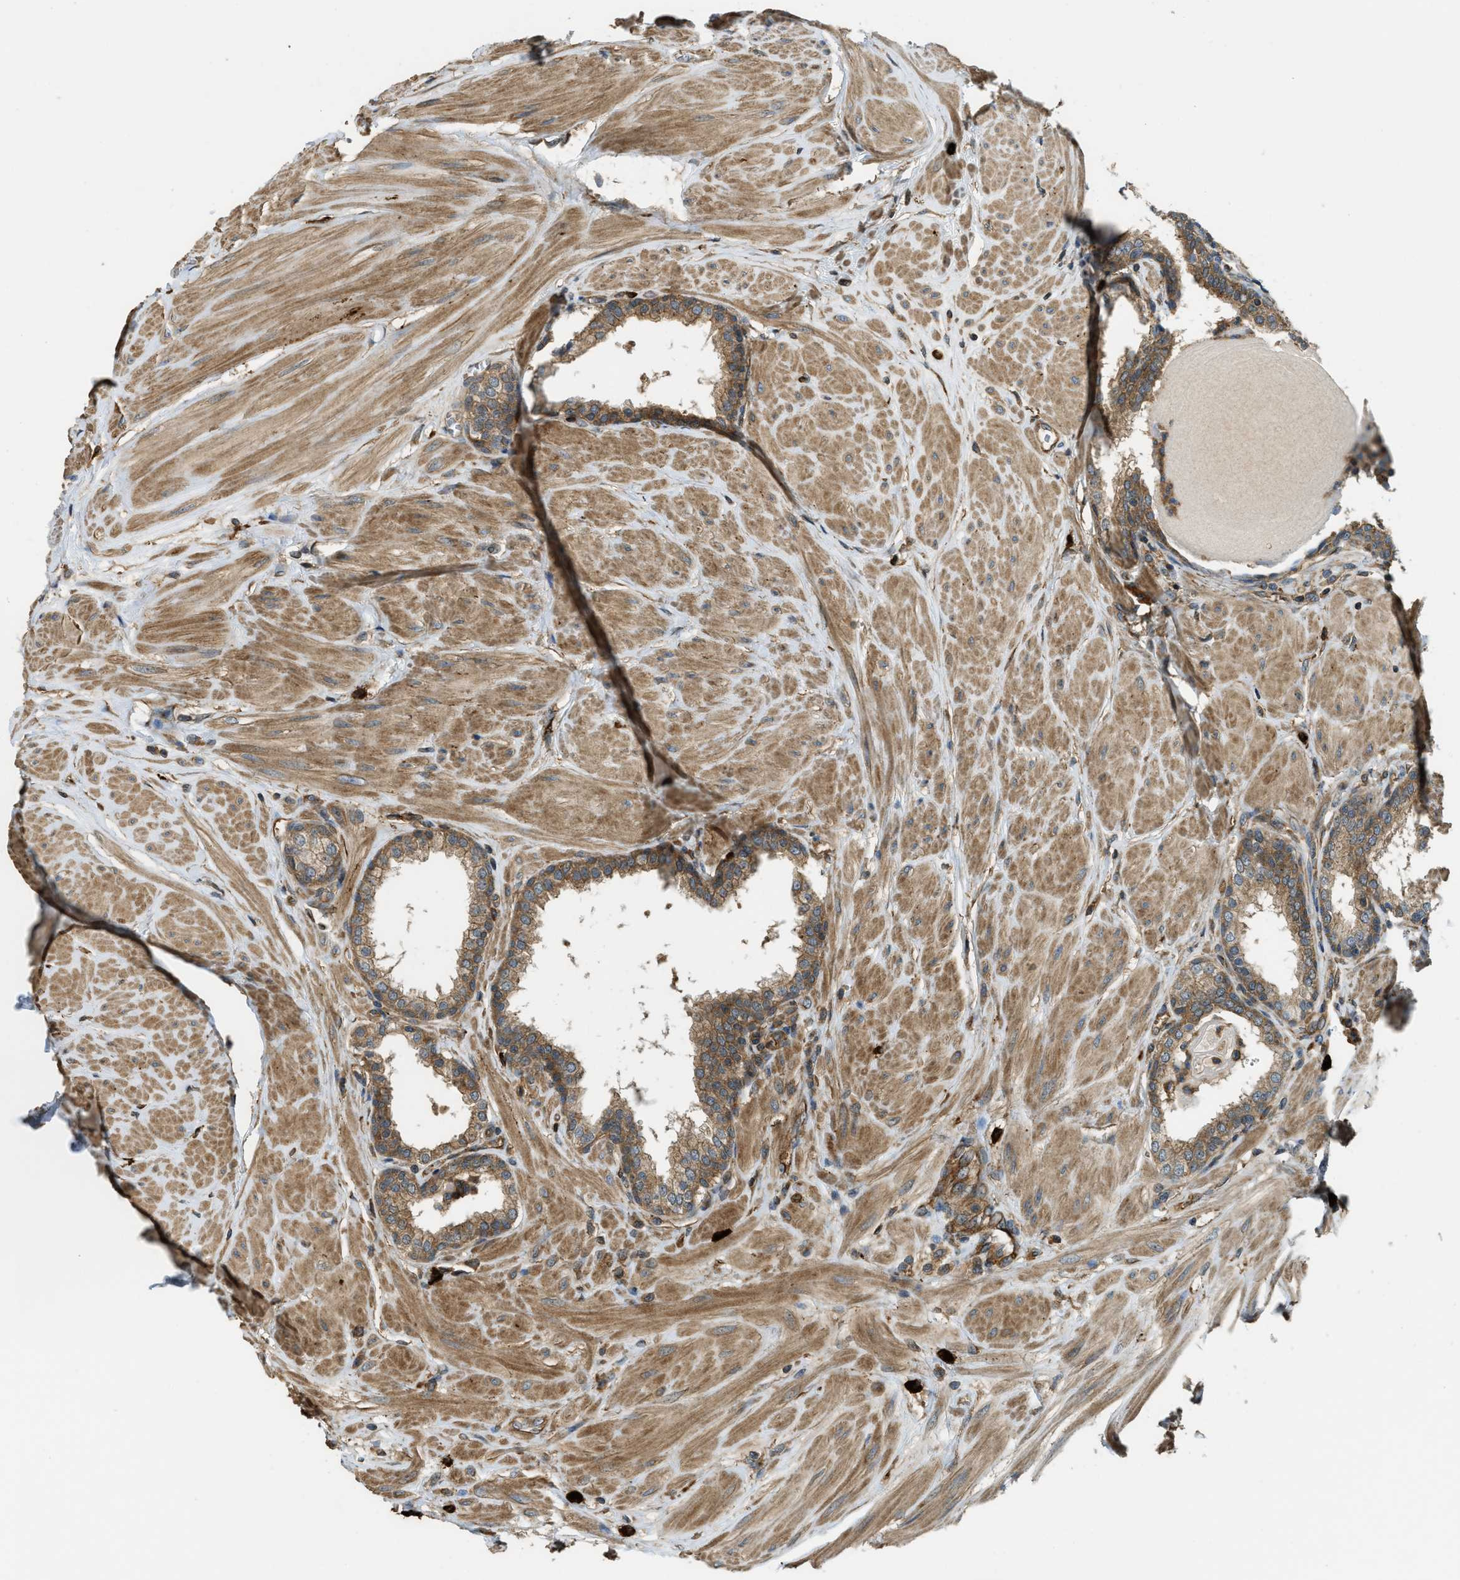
{"staining": {"intensity": "moderate", "quantity": ">75%", "location": "cytoplasmic/membranous"}, "tissue": "prostate", "cell_type": "Glandular cells", "image_type": "normal", "snomed": [{"axis": "morphology", "description": "Normal tissue, NOS"}, {"axis": "topography", "description": "Prostate"}], "caption": "This image shows unremarkable prostate stained with immunohistochemistry to label a protein in brown. The cytoplasmic/membranous of glandular cells show moderate positivity for the protein. Nuclei are counter-stained blue.", "gene": "BAG4", "patient": {"sex": "male", "age": 51}}